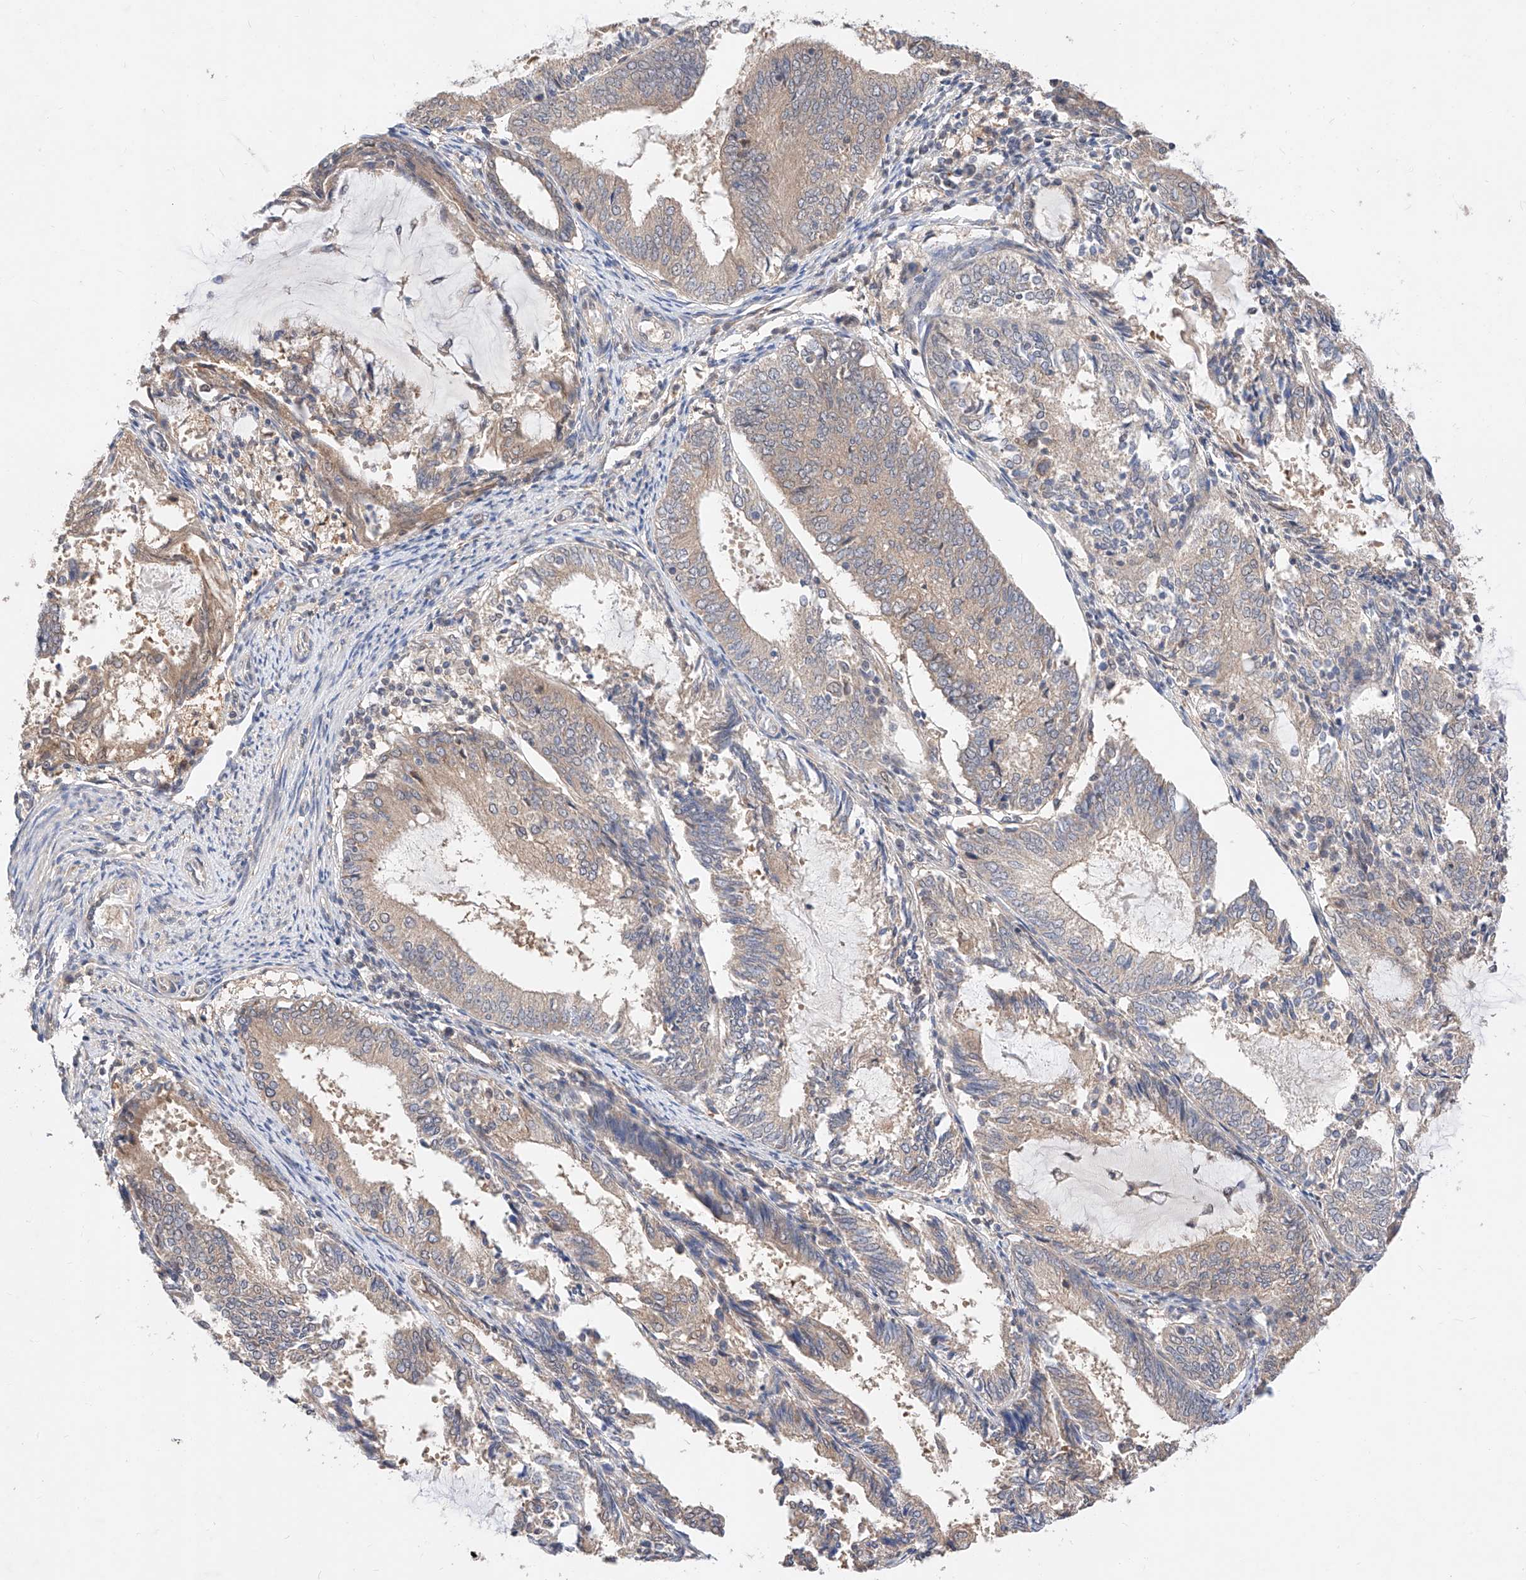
{"staining": {"intensity": "weak", "quantity": "<25%", "location": "cytoplasmic/membranous"}, "tissue": "endometrial cancer", "cell_type": "Tumor cells", "image_type": "cancer", "snomed": [{"axis": "morphology", "description": "Adenocarcinoma, NOS"}, {"axis": "topography", "description": "Endometrium"}], "caption": "IHC of human adenocarcinoma (endometrial) reveals no positivity in tumor cells. (DAB (3,3'-diaminobenzidine) immunohistochemistry with hematoxylin counter stain).", "gene": "ZSCAN4", "patient": {"sex": "female", "age": 81}}